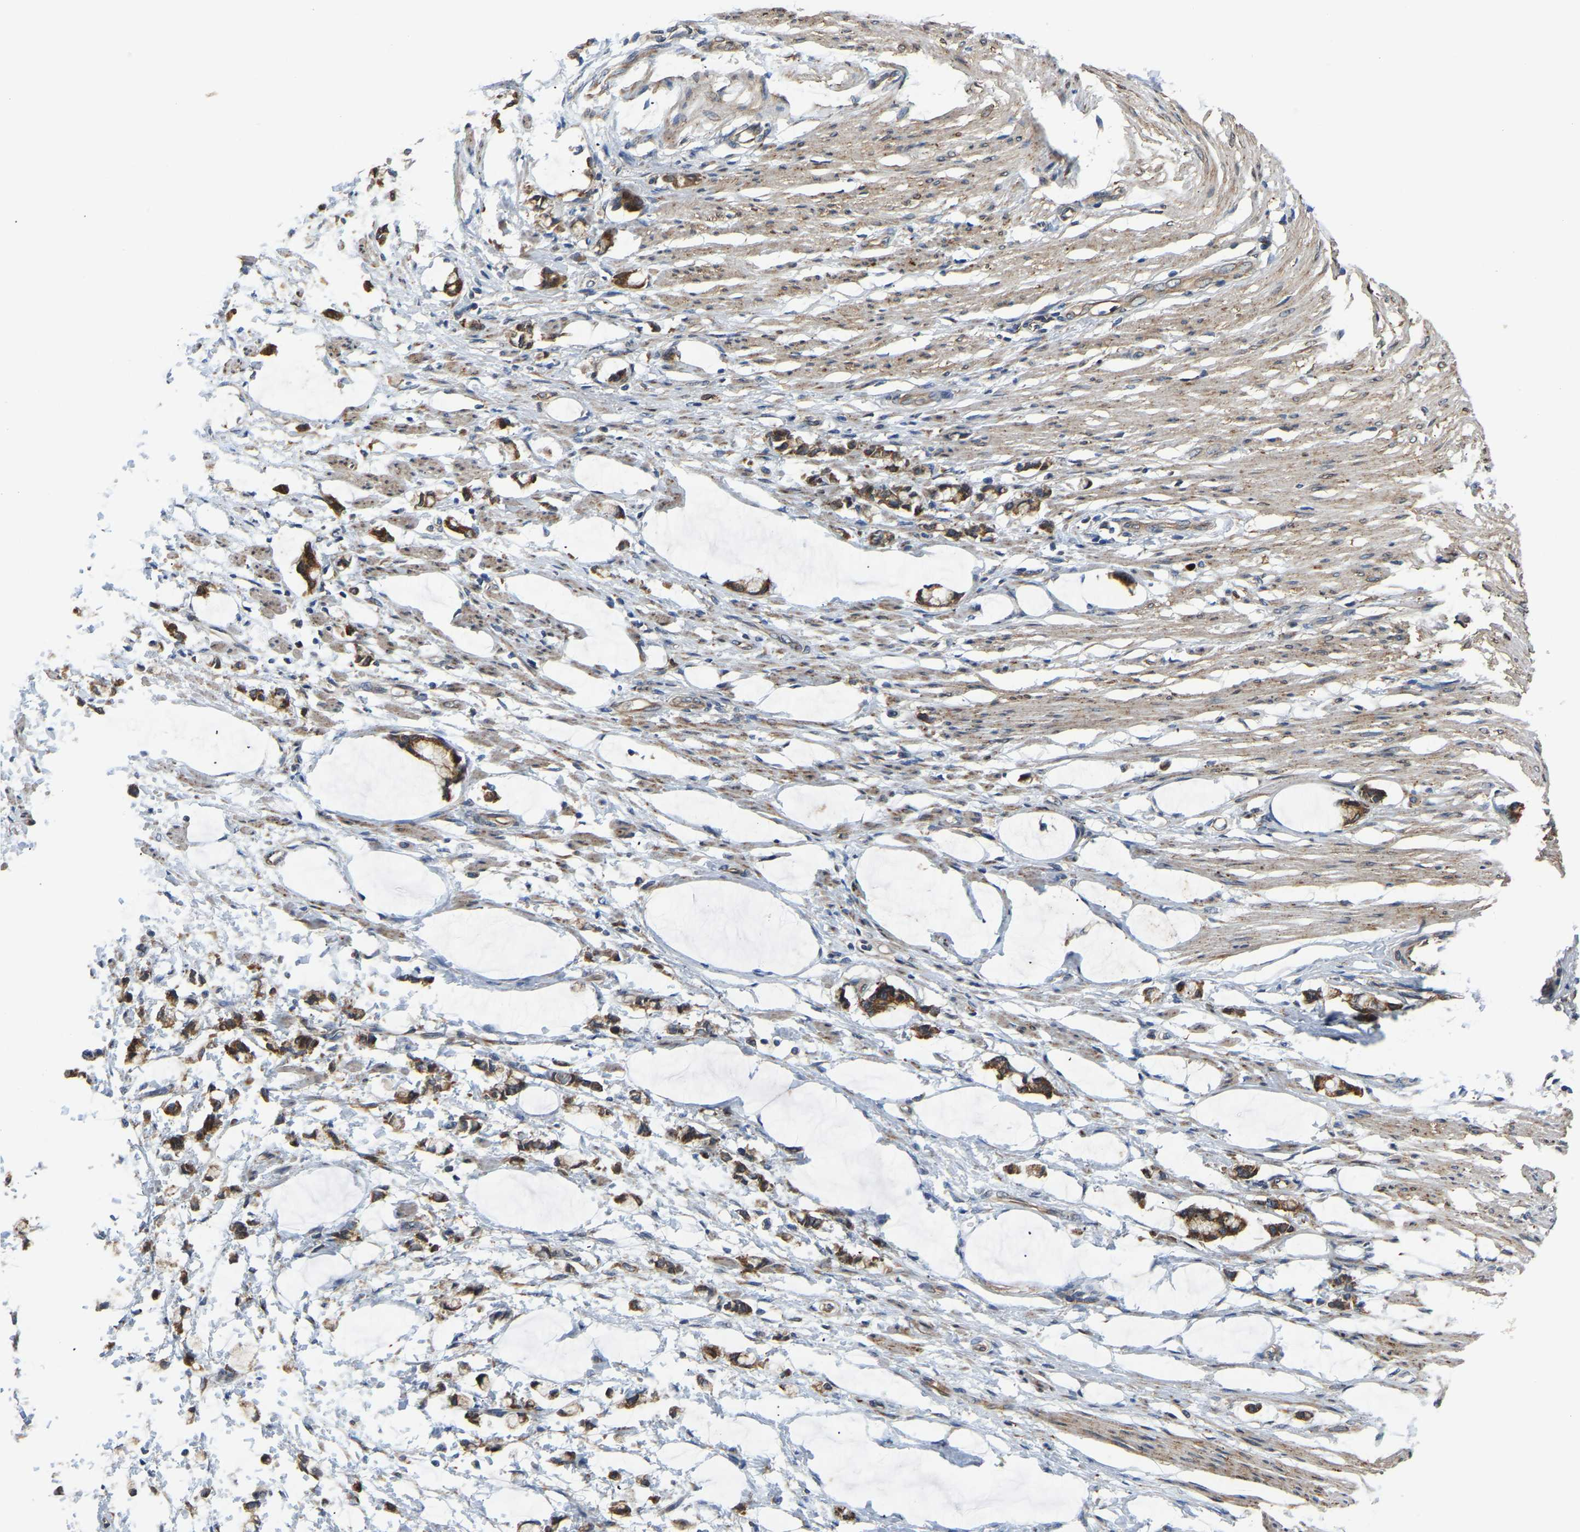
{"staining": {"intensity": "moderate", "quantity": ">75%", "location": "cytoplasmic/membranous"}, "tissue": "smooth muscle", "cell_type": "Smooth muscle cells", "image_type": "normal", "snomed": [{"axis": "morphology", "description": "Normal tissue, NOS"}, {"axis": "morphology", "description": "Adenocarcinoma, NOS"}, {"axis": "topography", "description": "Smooth muscle"}, {"axis": "topography", "description": "Colon"}], "caption": "A medium amount of moderate cytoplasmic/membranous expression is seen in about >75% of smooth muscle cells in normal smooth muscle. (DAB (3,3'-diaminobenzidine) = brown stain, brightfield microscopy at high magnification).", "gene": "ARL6IP5", "patient": {"sex": "male", "age": 14}}